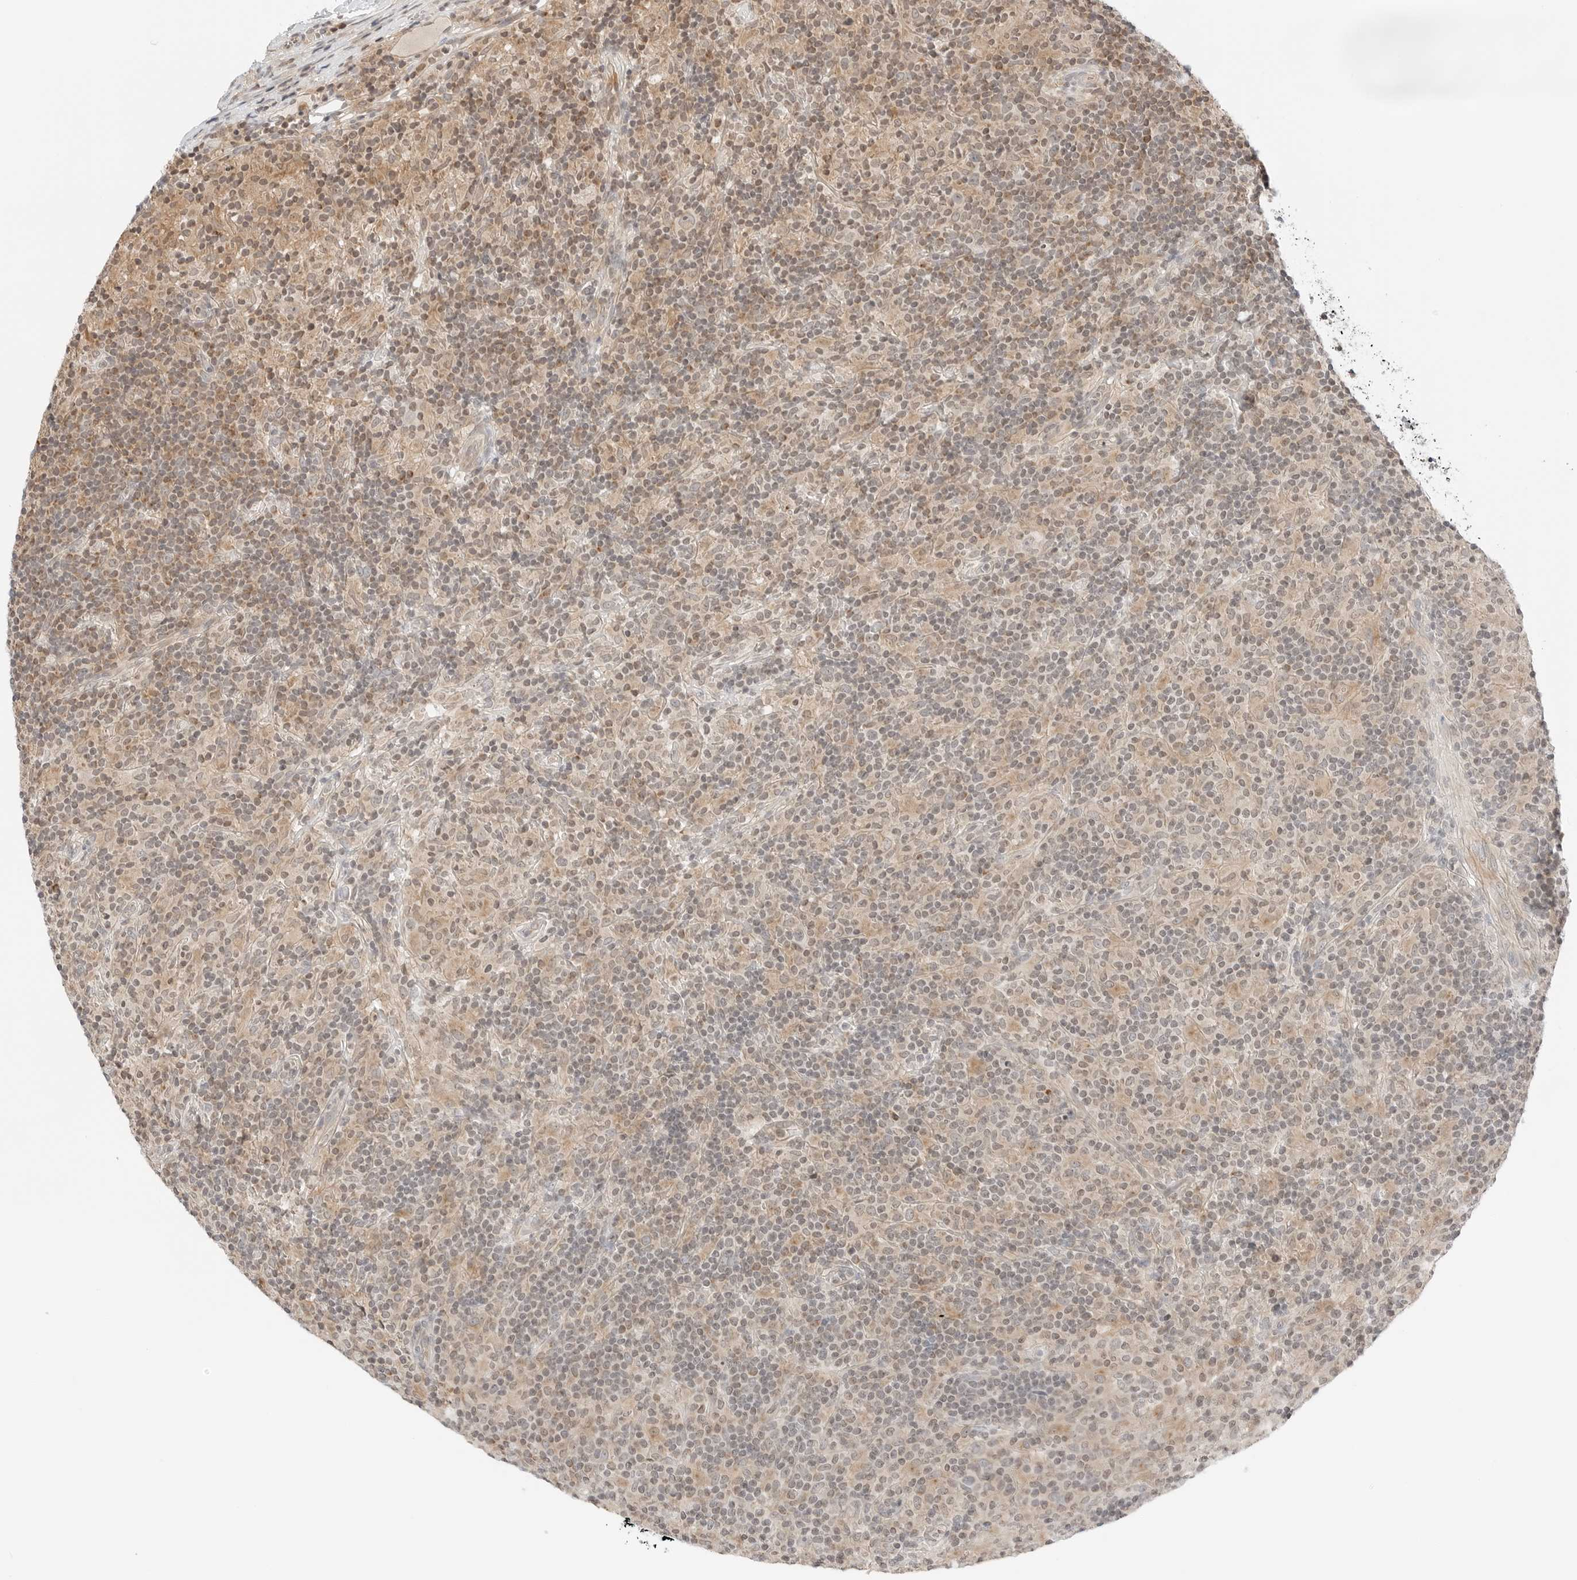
{"staining": {"intensity": "negative", "quantity": "none", "location": "none"}, "tissue": "lymphoma", "cell_type": "Tumor cells", "image_type": "cancer", "snomed": [{"axis": "morphology", "description": "Hodgkin's disease, NOS"}, {"axis": "topography", "description": "Lymph node"}], "caption": "High magnification brightfield microscopy of lymphoma stained with DAB (brown) and counterstained with hematoxylin (blue): tumor cells show no significant staining.", "gene": "IQCC", "patient": {"sex": "male", "age": 70}}